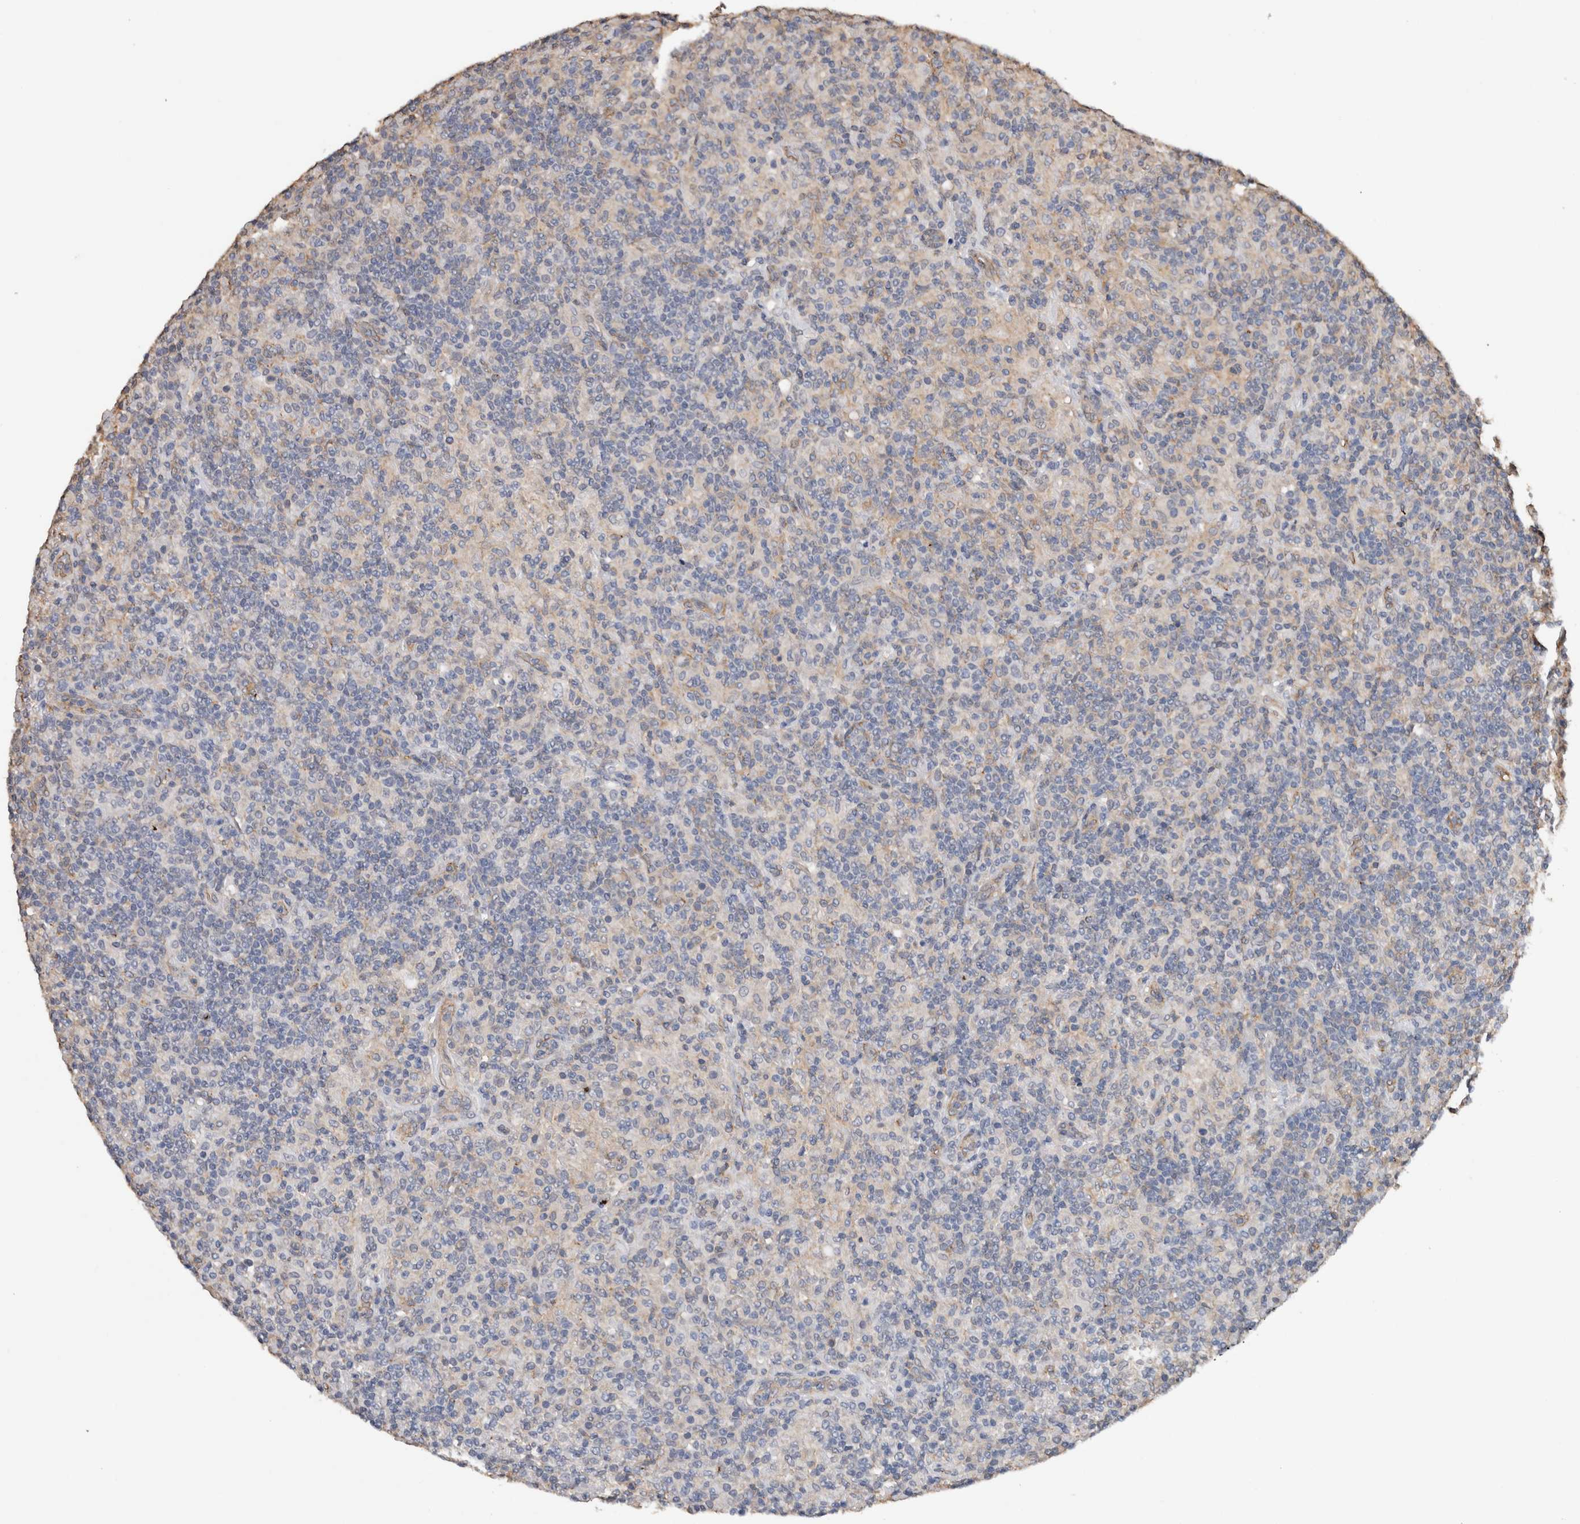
{"staining": {"intensity": "weak", "quantity": "<25%", "location": "cytoplasmic/membranous"}, "tissue": "lymphoma", "cell_type": "Tumor cells", "image_type": "cancer", "snomed": [{"axis": "morphology", "description": "Hodgkin's disease, NOS"}, {"axis": "topography", "description": "Lymph node"}], "caption": "A histopathology image of human Hodgkin's disease is negative for staining in tumor cells.", "gene": "S100A10", "patient": {"sex": "male", "age": 70}}